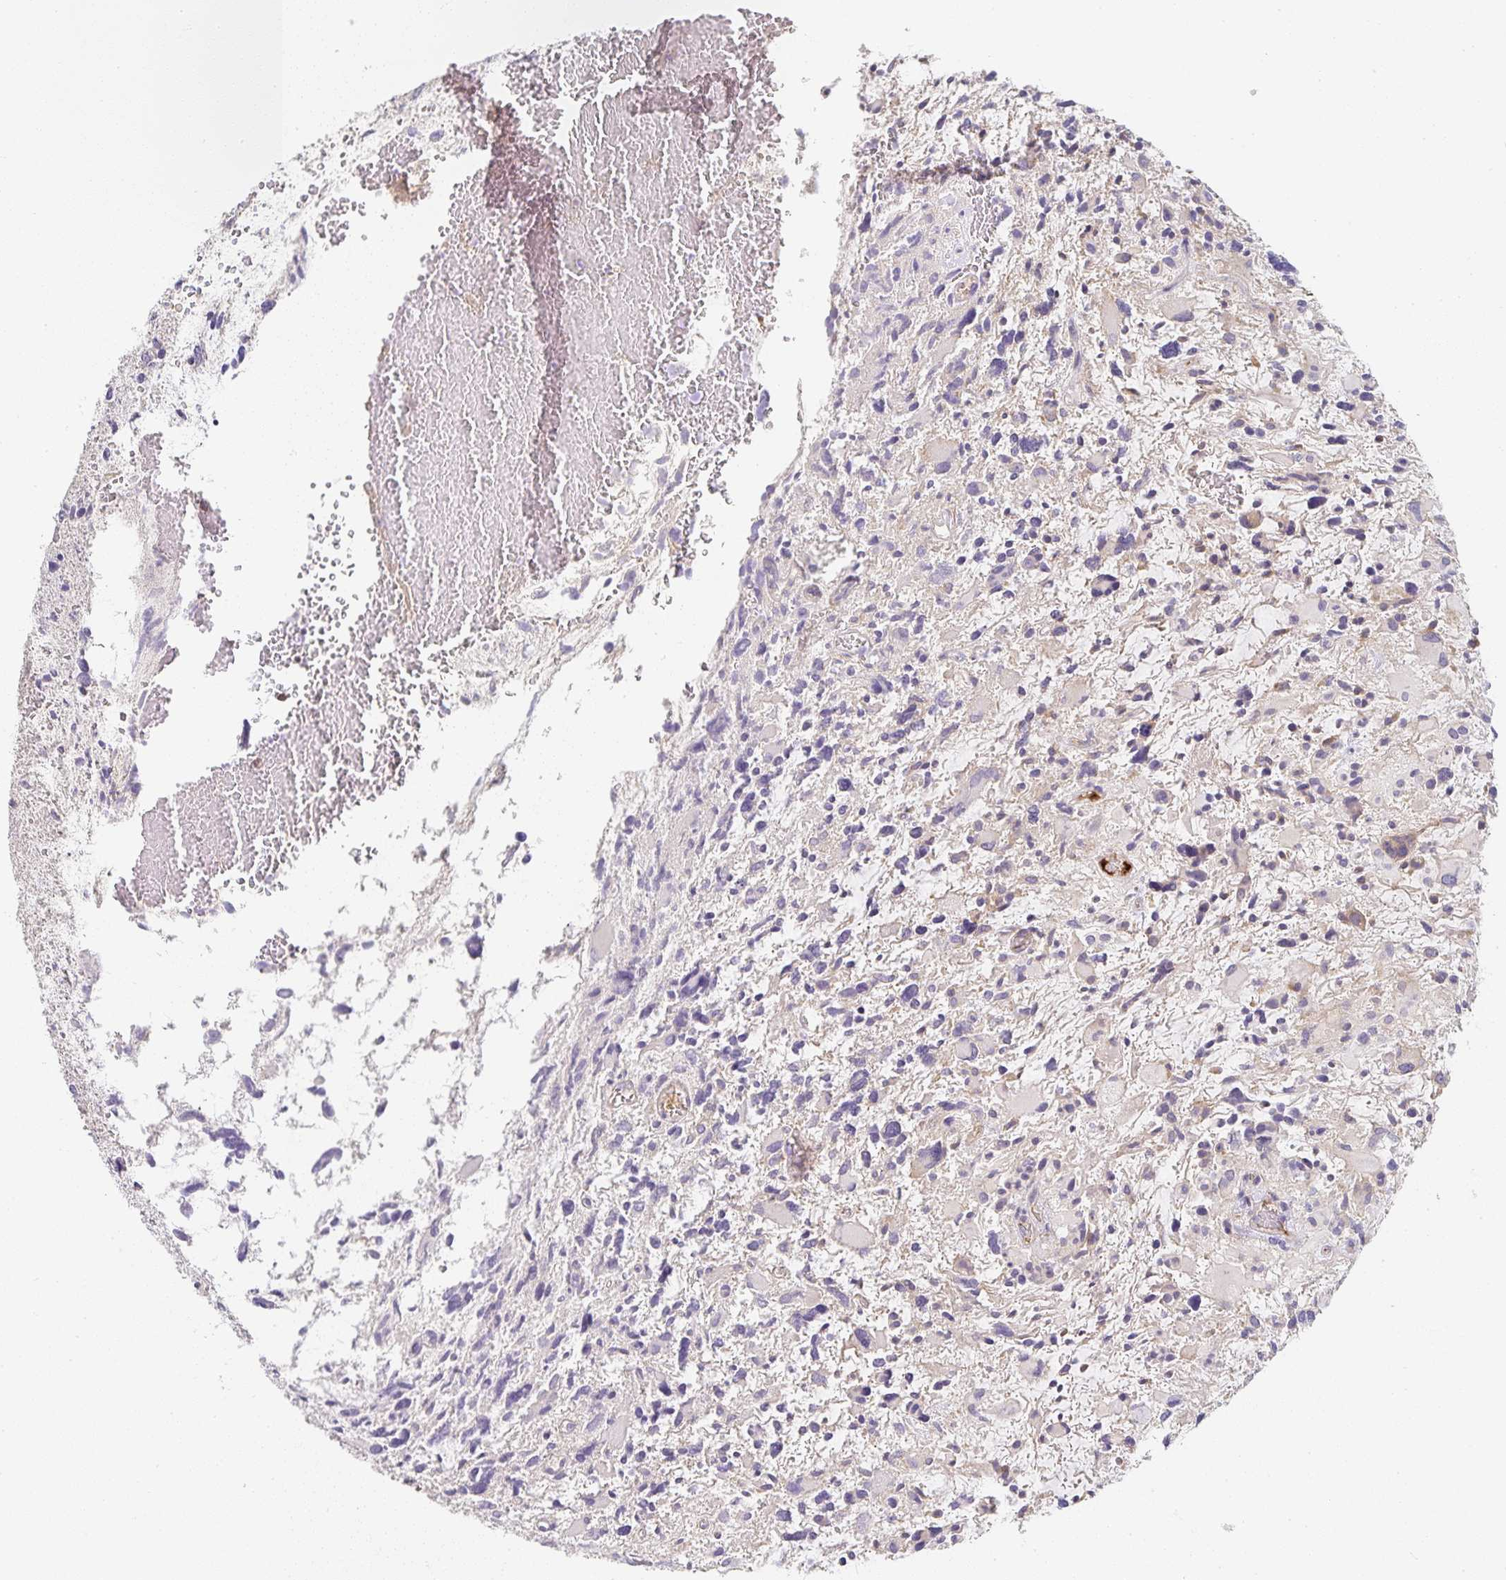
{"staining": {"intensity": "negative", "quantity": "none", "location": "none"}, "tissue": "glioma", "cell_type": "Tumor cells", "image_type": "cancer", "snomed": [{"axis": "morphology", "description": "Glioma, malignant, High grade"}, {"axis": "topography", "description": "Brain"}], "caption": "High magnification brightfield microscopy of malignant glioma (high-grade) stained with DAB (brown) and counterstained with hematoxylin (blue): tumor cells show no significant positivity.", "gene": "GATA3", "patient": {"sex": "female", "age": 11}}